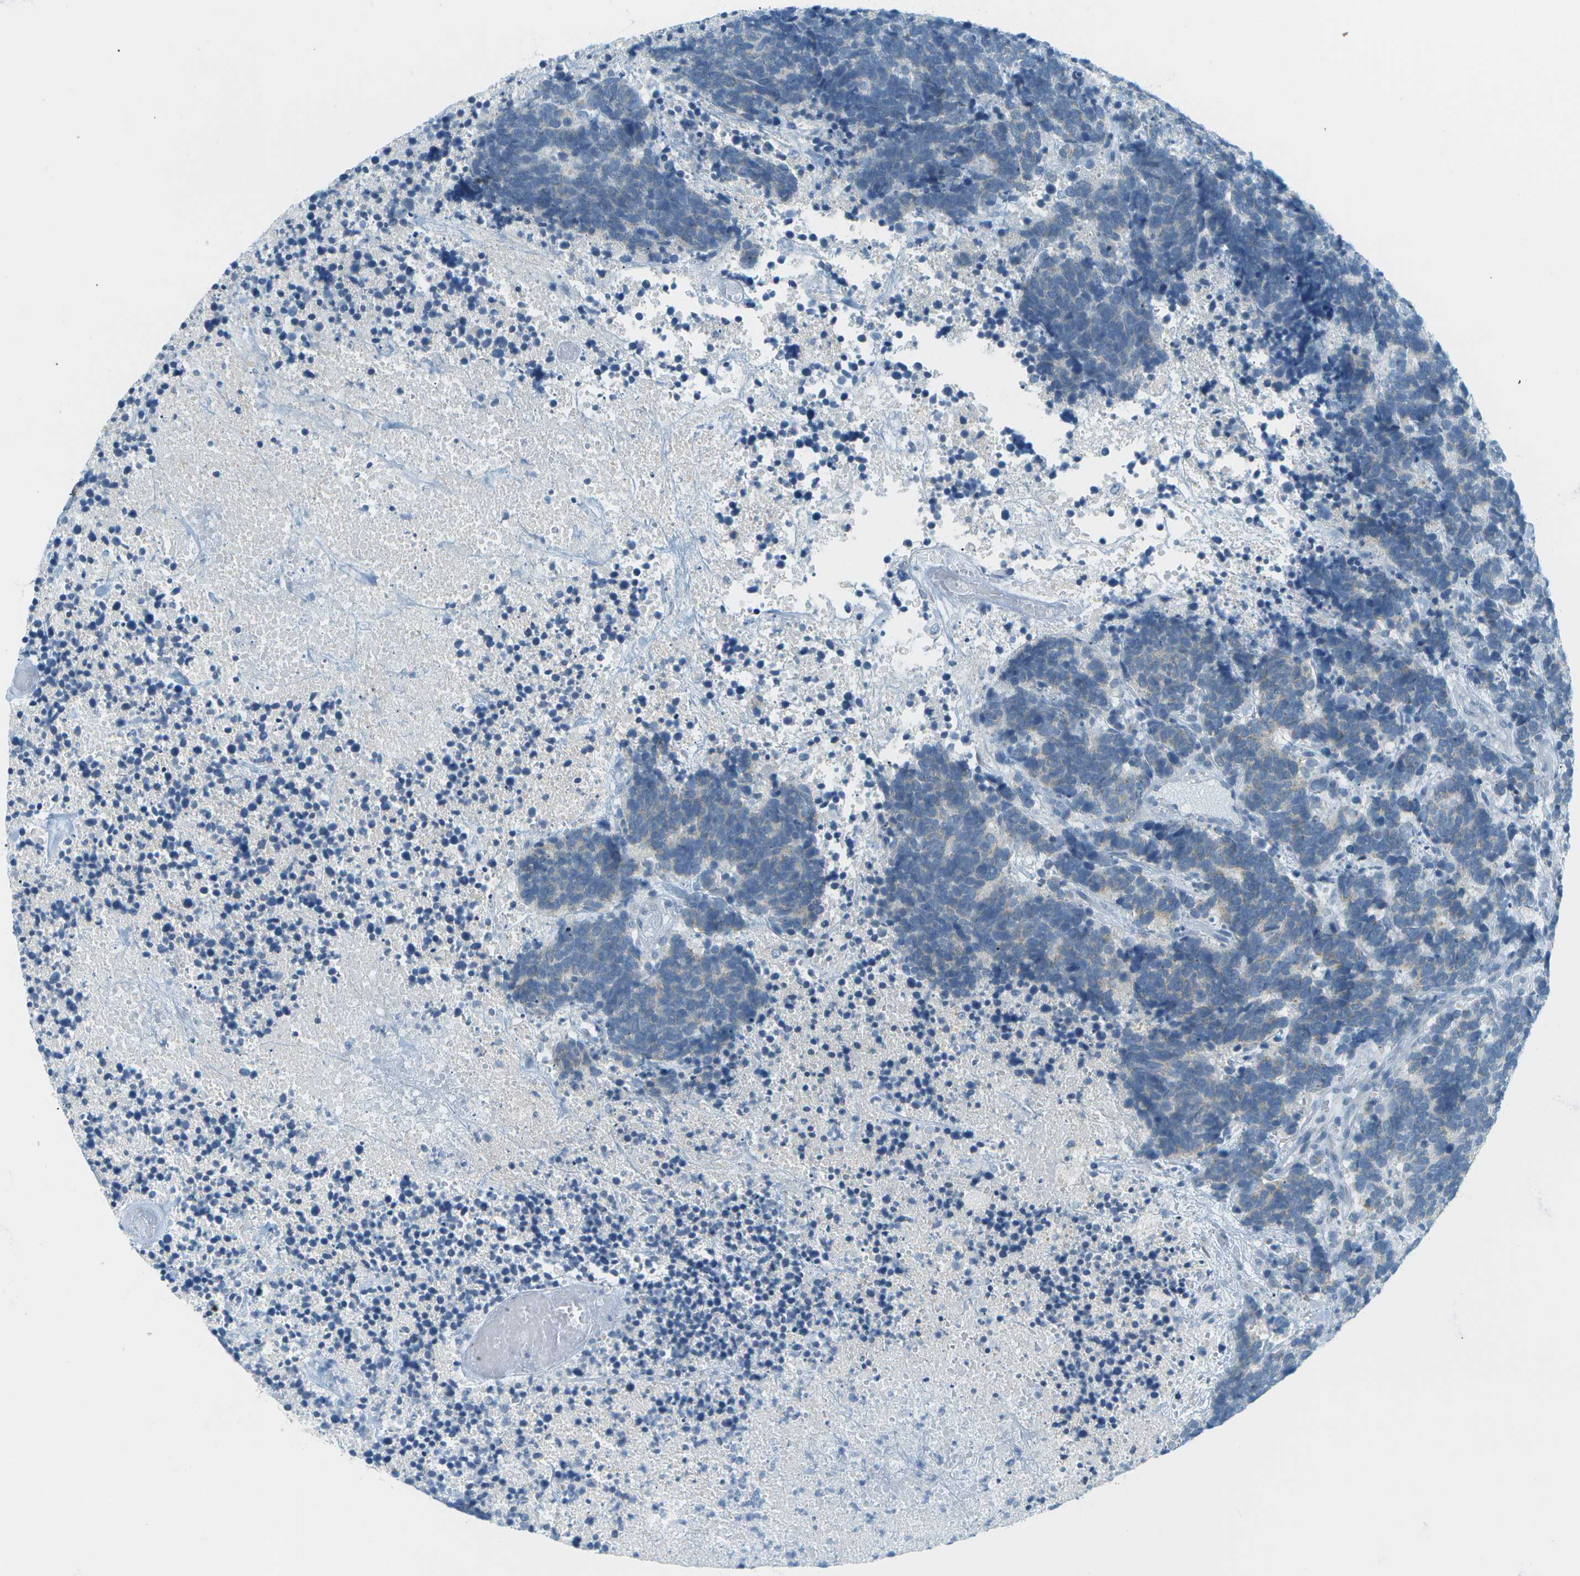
{"staining": {"intensity": "weak", "quantity": "25%-75%", "location": "cytoplasmic/membranous"}, "tissue": "carcinoid", "cell_type": "Tumor cells", "image_type": "cancer", "snomed": [{"axis": "morphology", "description": "Carcinoma, NOS"}, {"axis": "morphology", "description": "Carcinoid, malignant, NOS"}, {"axis": "topography", "description": "Urinary bladder"}], "caption": "Protein staining reveals weak cytoplasmic/membranous expression in approximately 25%-75% of tumor cells in carcinoma. Immunohistochemistry (ihc) stains the protein of interest in brown and the nuclei are stained blue.", "gene": "SMYD5", "patient": {"sex": "male", "age": 57}}